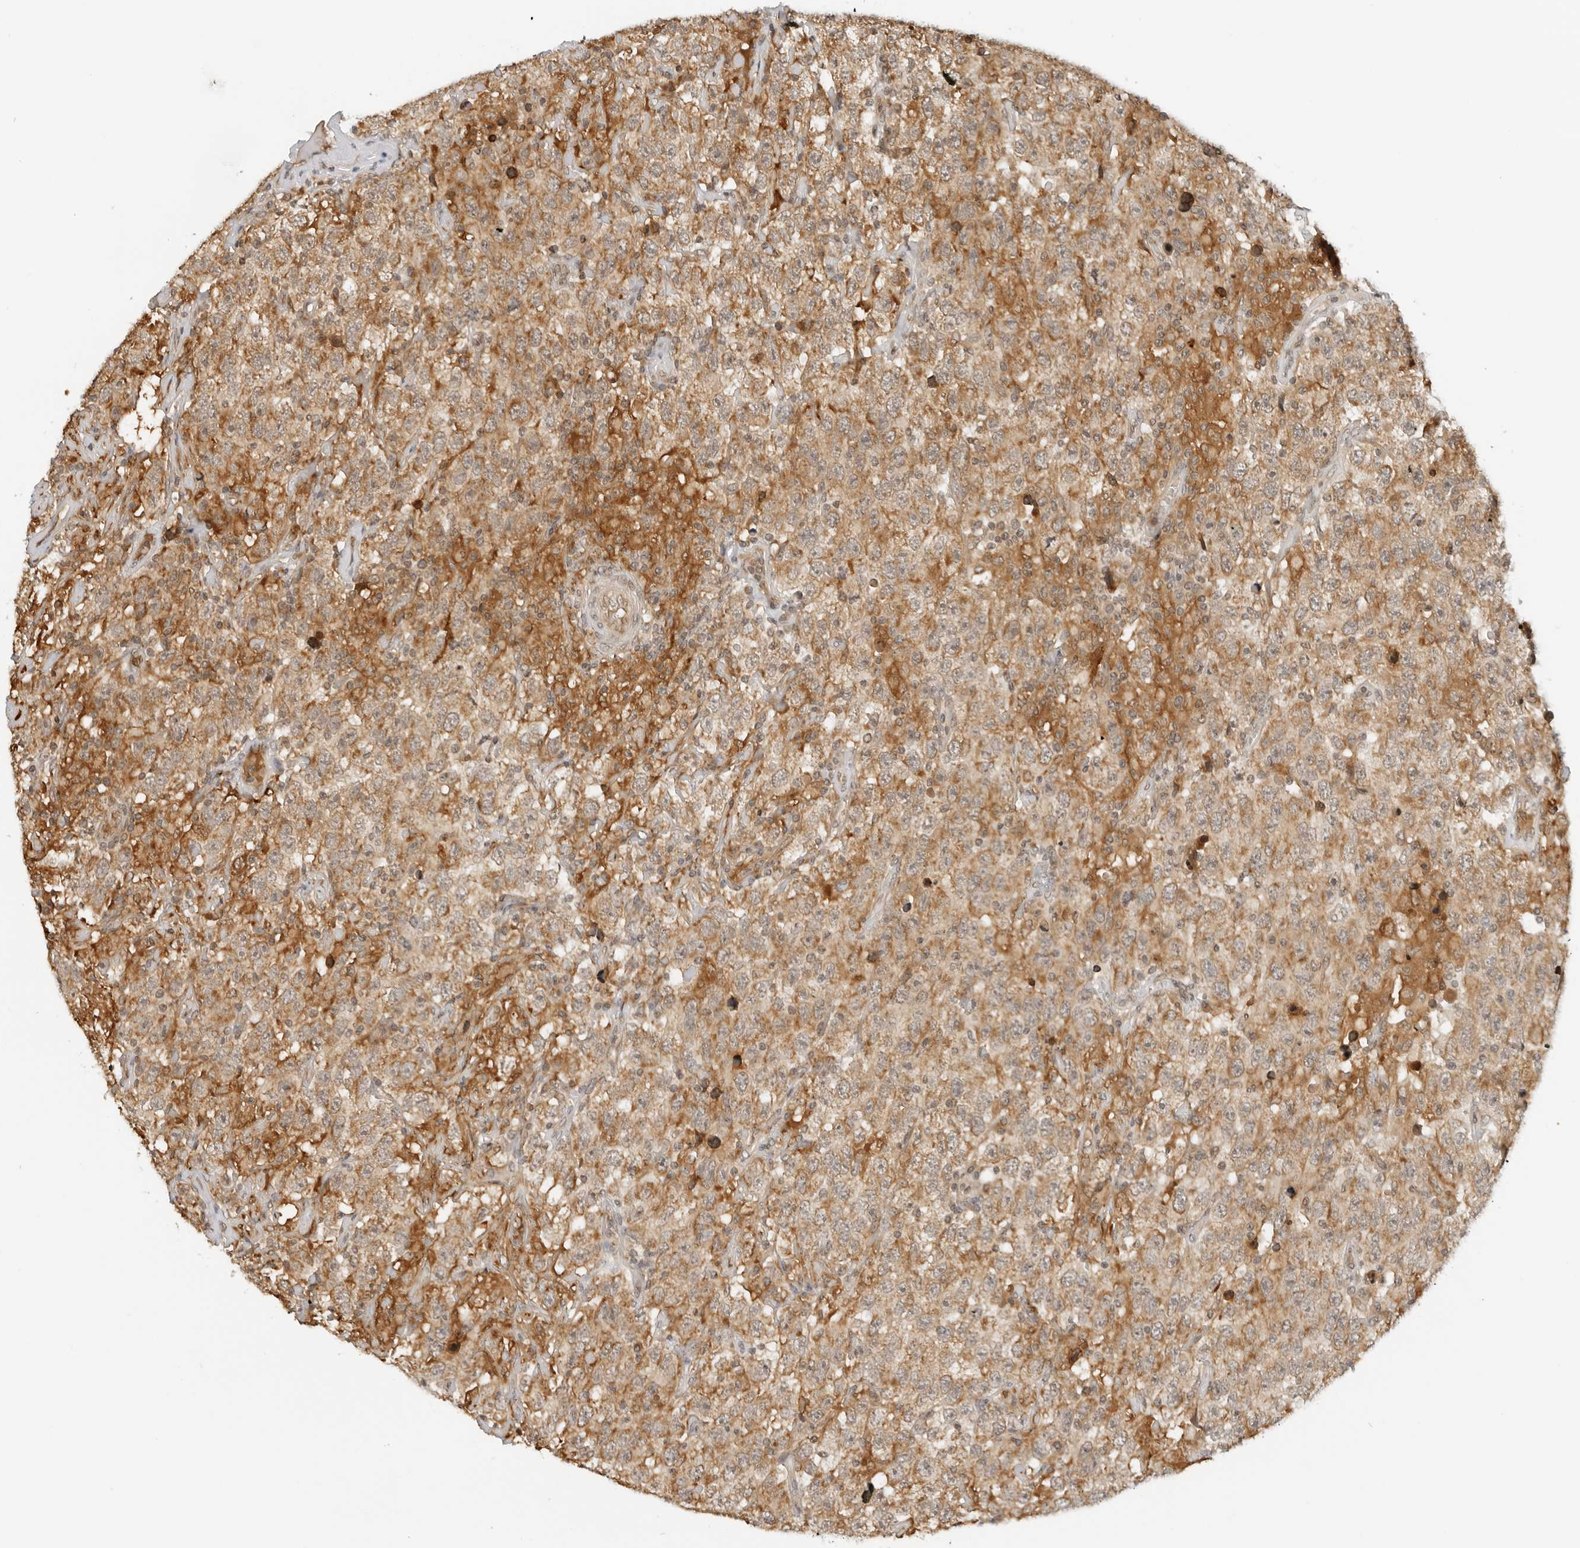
{"staining": {"intensity": "moderate", "quantity": ">75%", "location": "cytoplasmic/membranous"}, "tissue": "testis cancer", "cell_type": "Tumor cells", "image_type": "cancer", "snomed": [{"axis": "morphology", "description": "Seminoma, NOS"}, {"axis": "topography", "description": "Testis"}], "caption": "A brown stain labels moderate cytoplasmic/membranous staining of a protein in human testis seminoma tumor cells. The staining is performed using DAB brown chromogen to label protein expression. The nuclei are counter-stained blue using hematoxylin.", "gene": "RC3H1", "patient": {"sex": "male", "age": 65}}